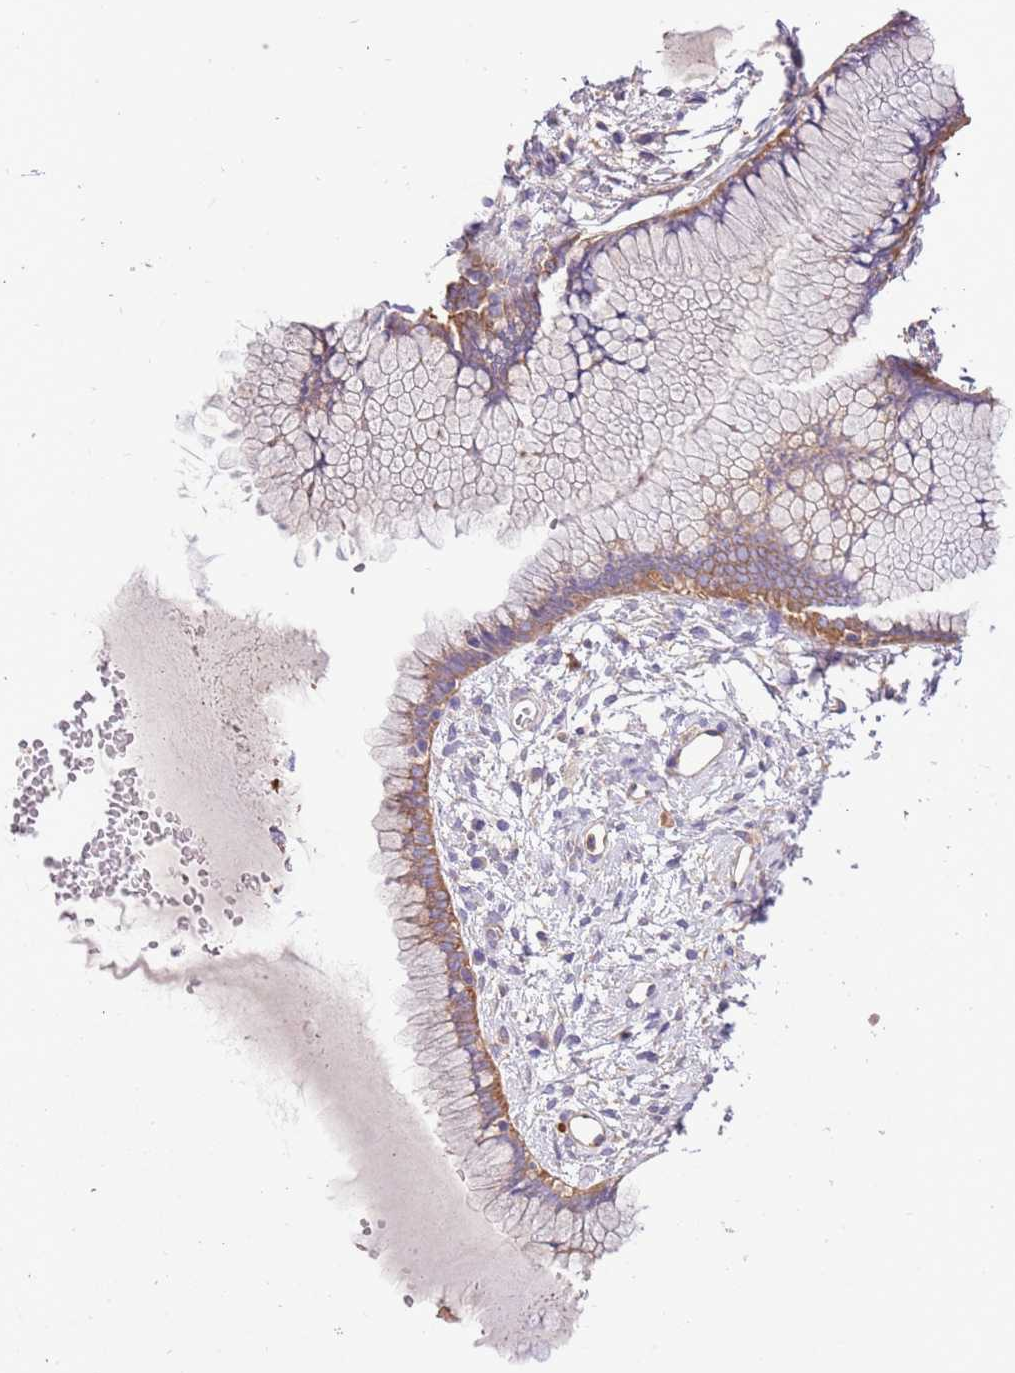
{"staining": {"intensity": "moderate", "quantity": ">75%", "location": "cytoplasmic/membranous"}, "tissue": "cervix", "cell_type": "Glandular cells", "image_type": "normal", "snomed": [{"axis": "morphology", "description": "Normal tissue, NOS"}, {"axis": "topography", "description": "Cervix"}], "caption": "A brown stain highlights moderate cytoplasmic/membranous staining of a protein in glandular cells of benign human cervix. Nuclei are stained in blue.", "gene": "NAALADL1", "patient": {"sex": "female", "age": 42}}